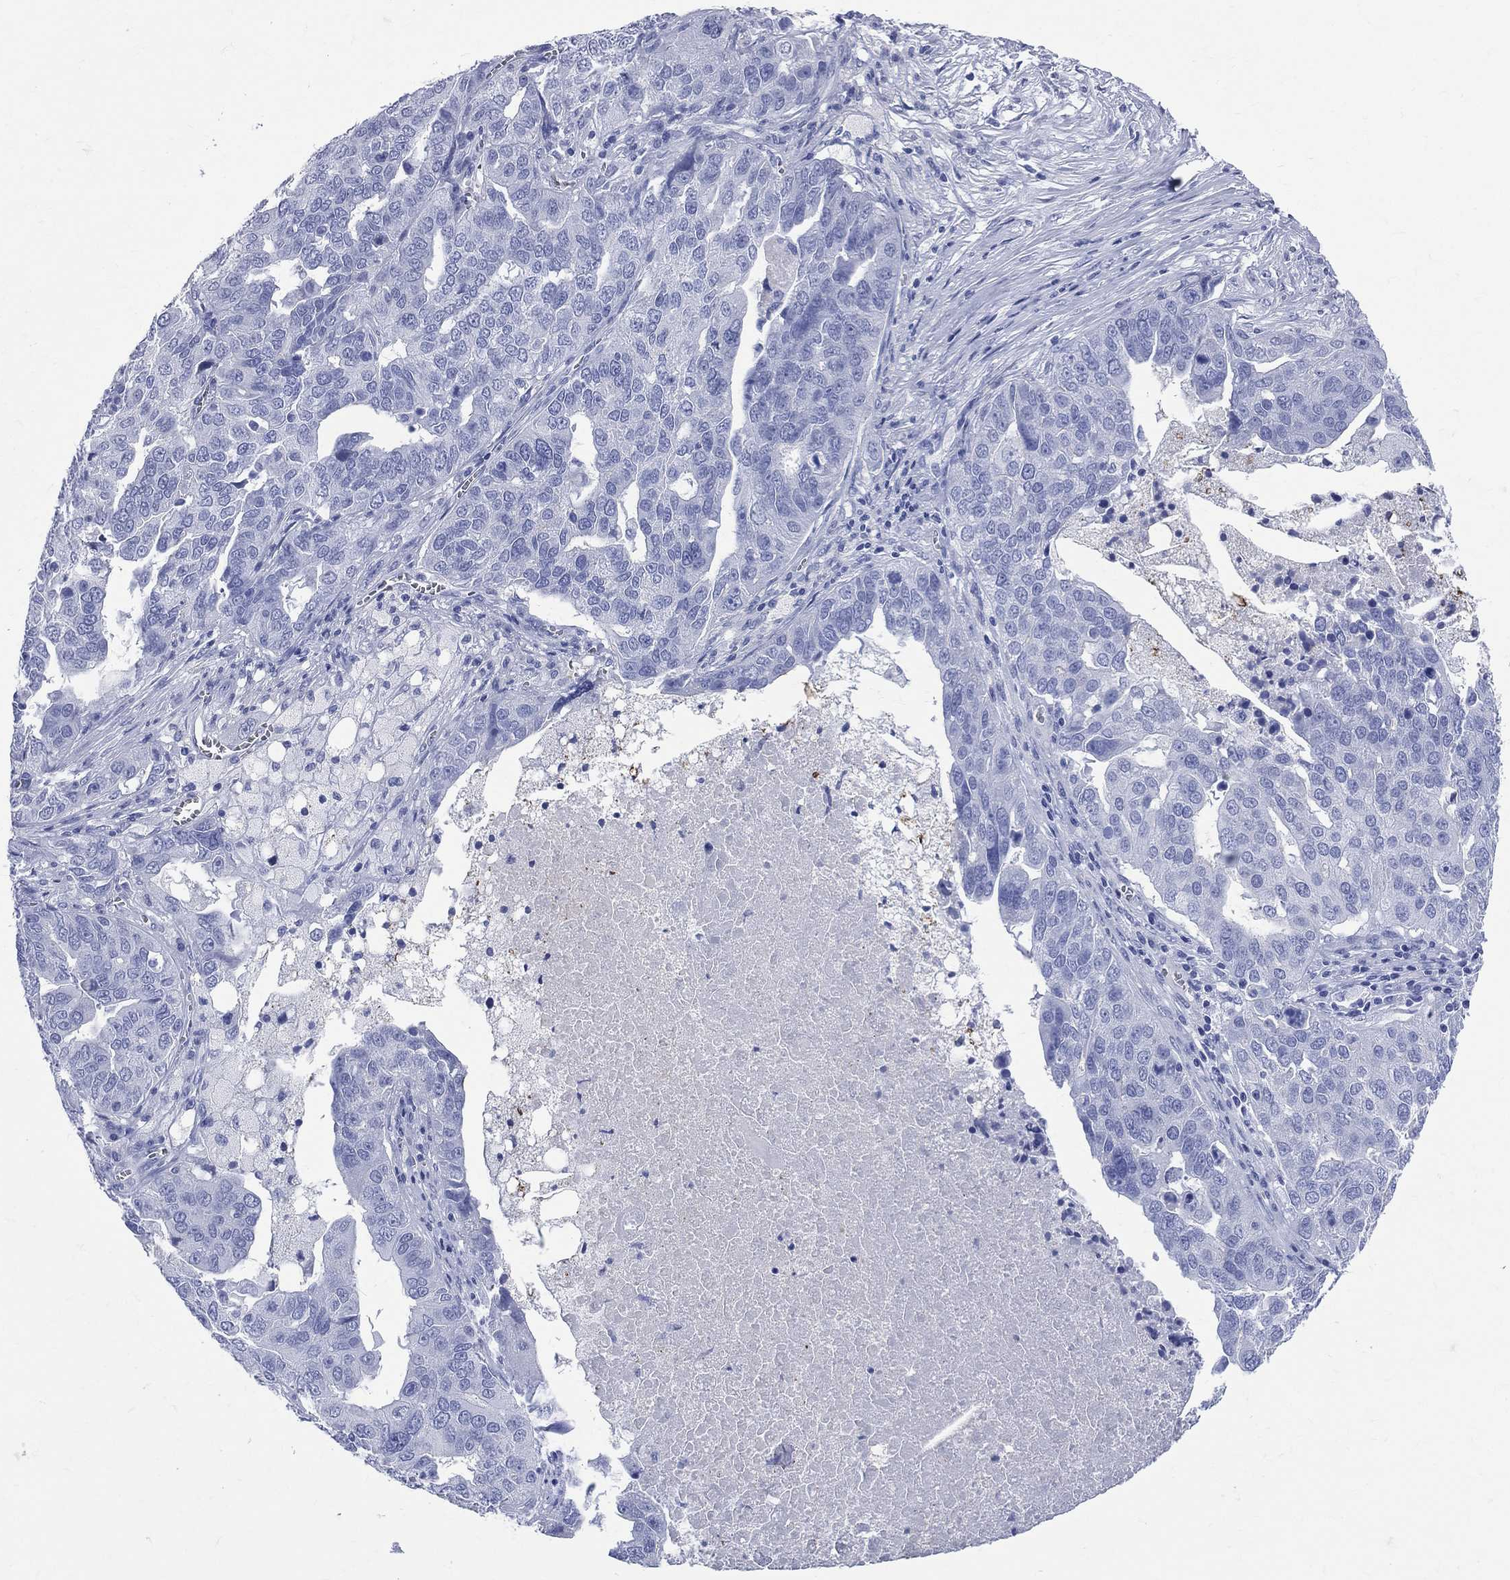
{"staining": {"intensity": "negative", "quantity": "none", "location": "none"}, "tissue": "ovarian cancer", "cell_type": "Tumor cells", "image_type": "cancer", "snomed": [{"axis": "morphology", "description": "Carcinoma, endometroid"}, {"axis": "topography", "description": "Soft tissue"}, {"axis": "topography", "description": "Ovary"}], "caption": "IHC micrograph of neoplastic tissue: ovarian cancer (endometroid carcinoma) stained with DAB reveals no significant protein positivity in tumor cells. (Brightfield microscopy of DAB immunohistochemistry (IHC) at high magnification).", "gene": "SYP", "patient": {"sex": "female", "age": 52}}